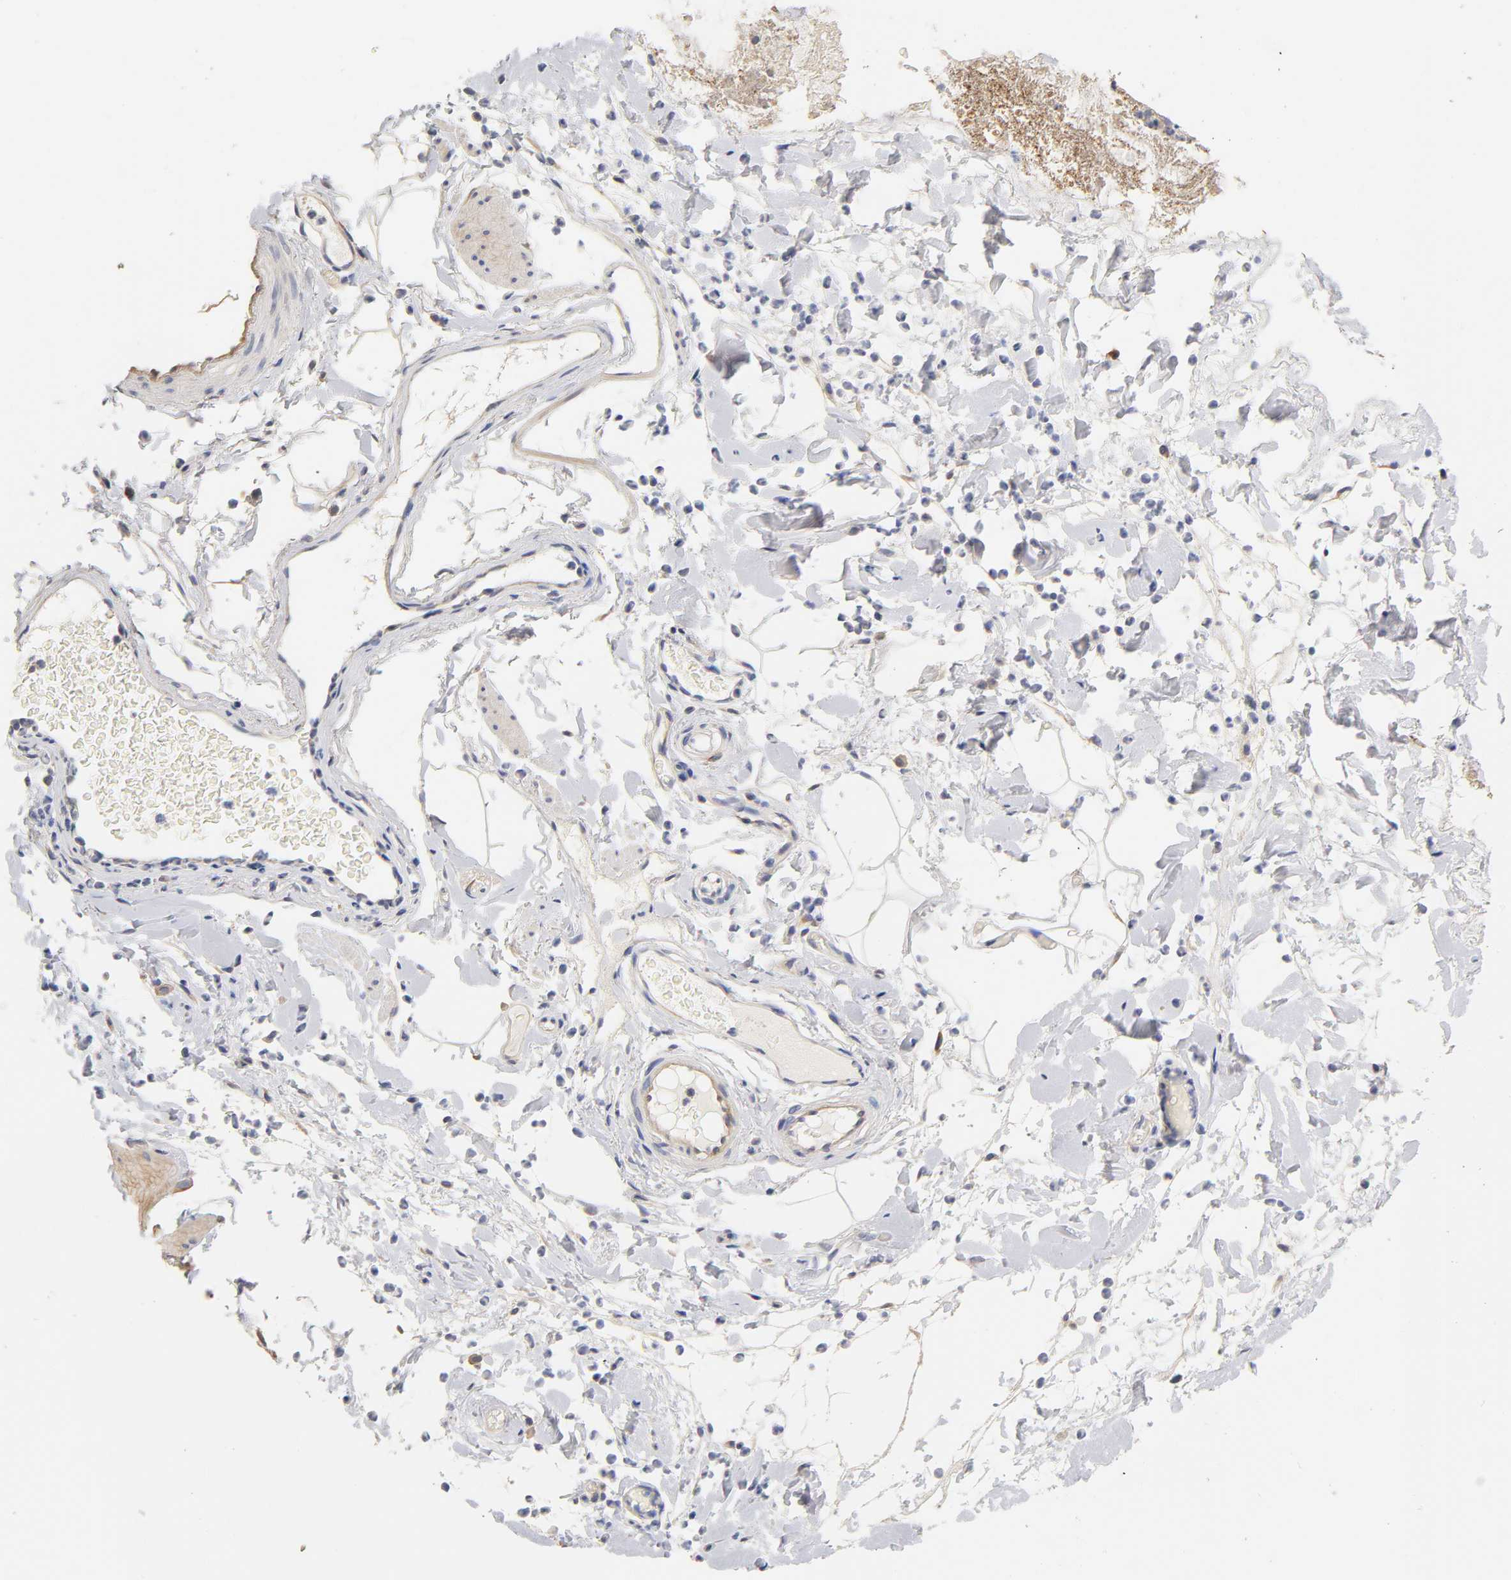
{"staining": {"intensity": "weak", "quantity": "<25%", "location": "cytoplasmic/membranous"}, "tissue": "smooth muscle", "cell_type": "Smooth muscle cells", "image_type": "normal", "snomed": [{"axis": "morphology", "description": "Normal tissue, NOS"}, {"axis": "topography", "description": "Smooth muscle"}, {"axis": "topography", "description": "Colon"}], "caption": "High power microscopy image of an immunohistochemistry image of unremarkable smooth muscle, revealing no significant staining in smooth muscle cells.", "gene": "LAMB1", "patient": {"sex": "male", "age": 67}}